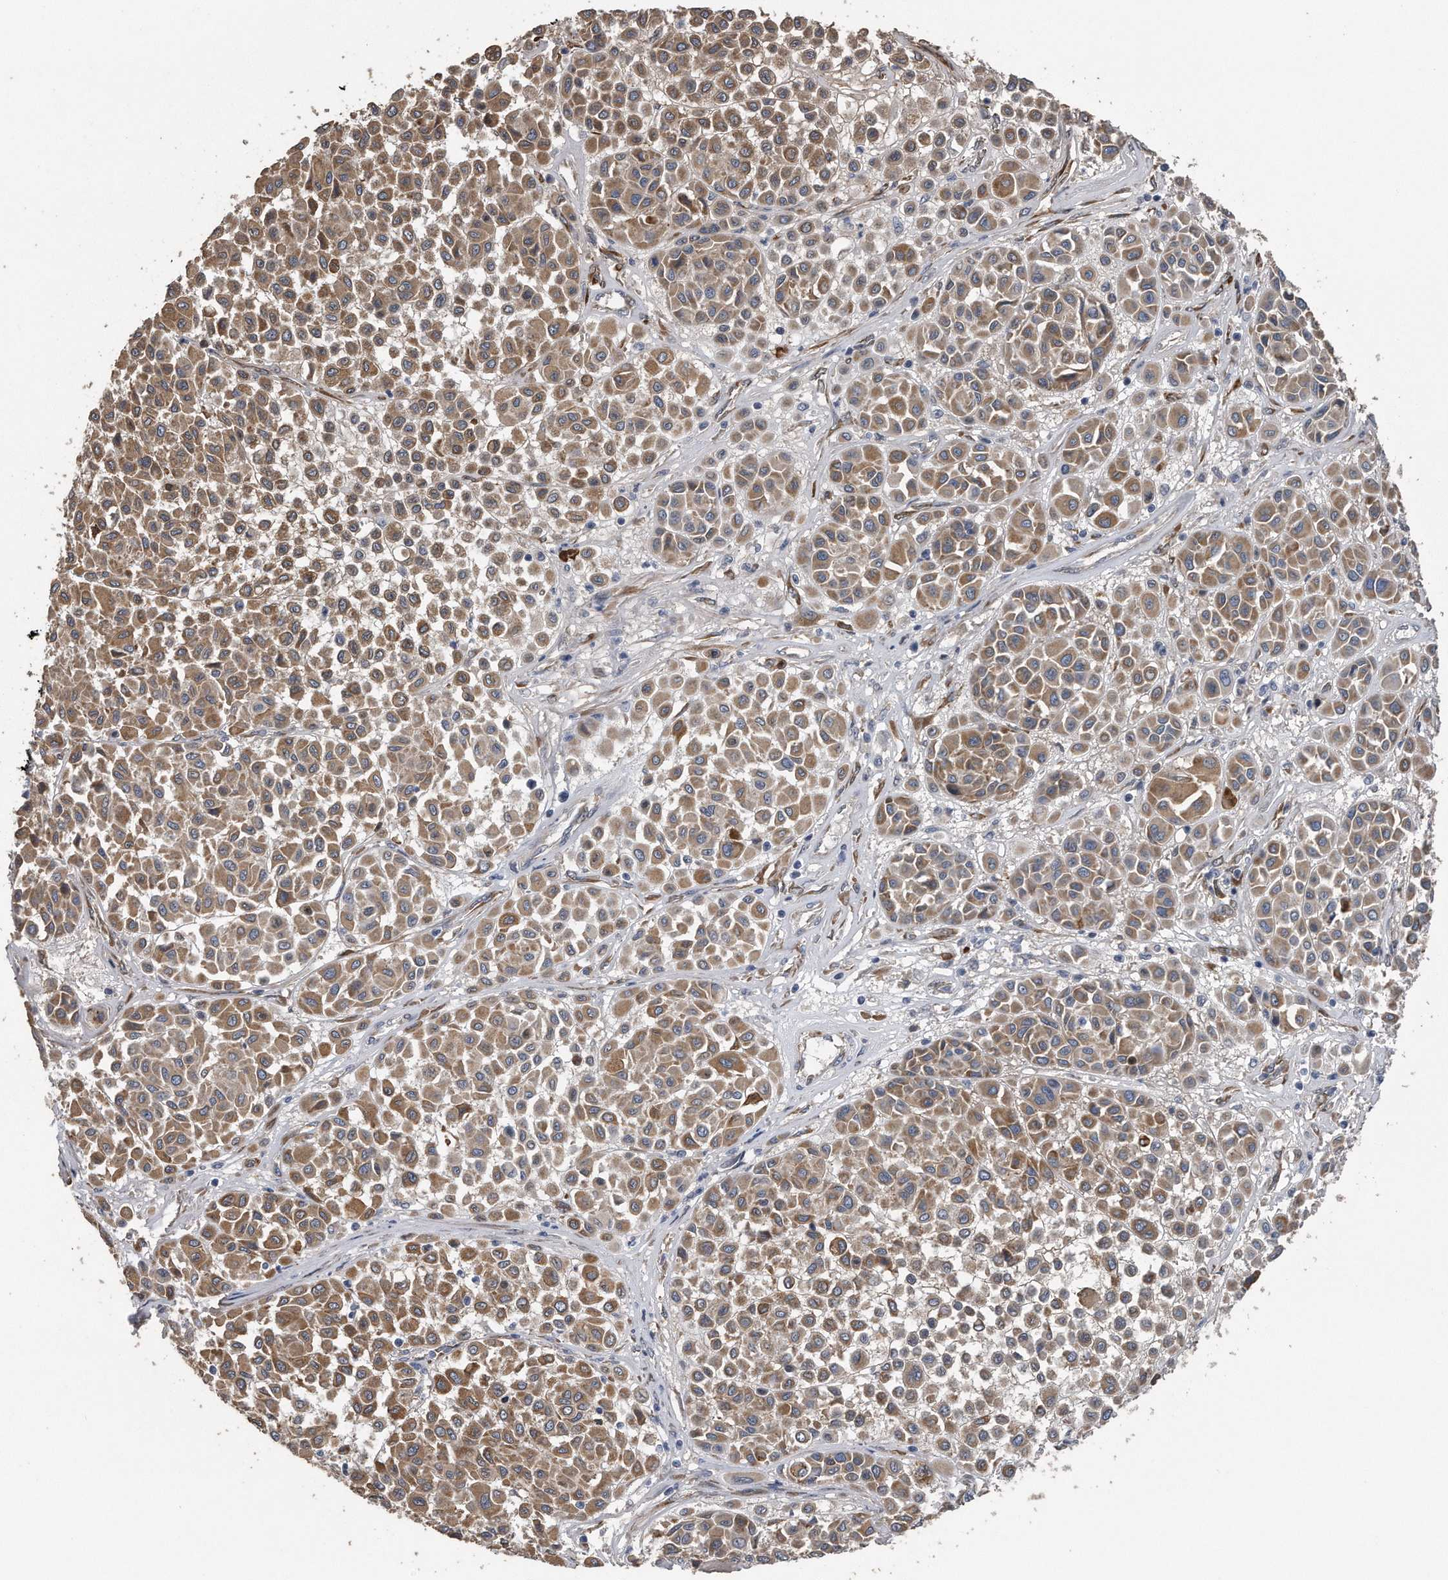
{"staining": {"intensity": "moderate", "quantity": ">75%", "location": "cytoplasmic/membranous"}, "tissue": "melanoma", "cell_type": "Tumor cells", "image_type": "cancer", "snomed": [{"axis": "morphology", "description": "Malignant melanoma, Metastatic site"}, {"axis": "topography", "description": "Soft tissue"}], "caption": "An IHC photomicrograph of tumor tissue is shown. Protein staining in brown shows moderate cytoplasmic/membranous positivity in melanoma within tumor cells.", "gene": "PCLO", "patient": {"sex": "male", "age": 41}}